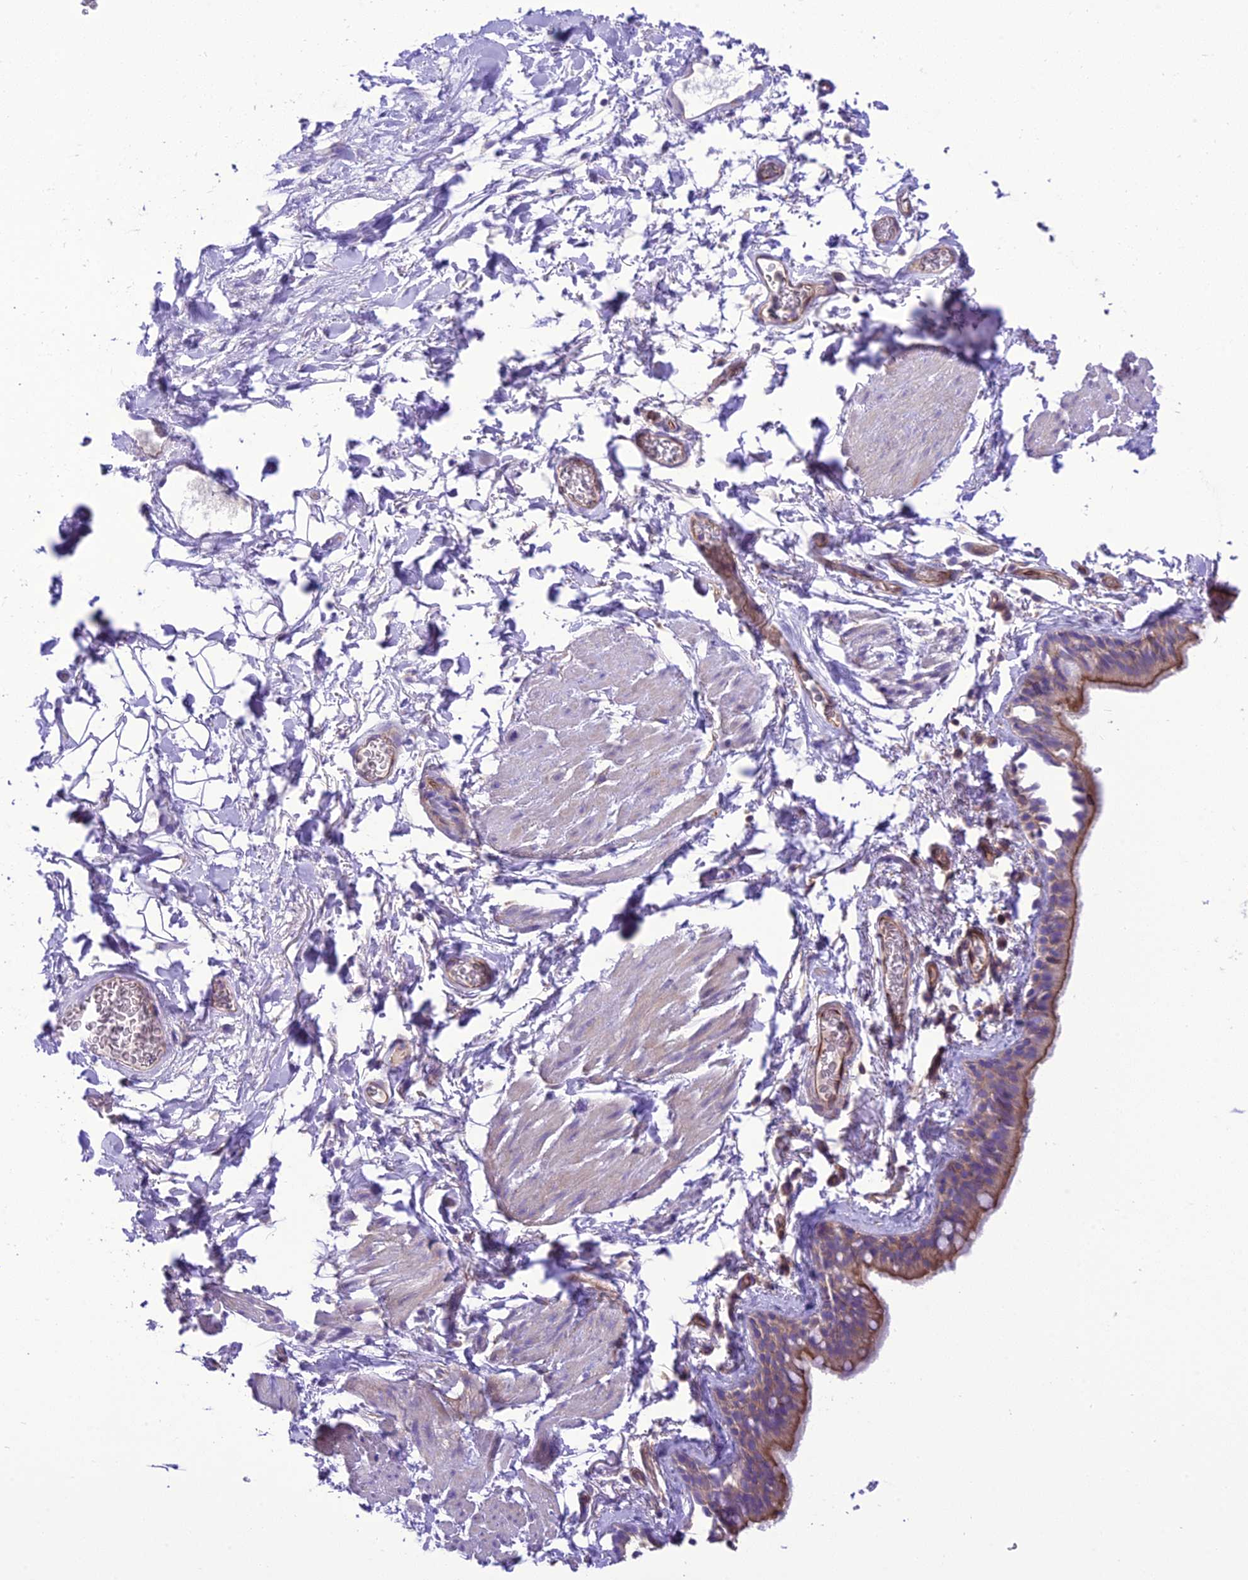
{"staining": {"intensity": "moderate", "quantity": "25%-75%", "location": "cytoplasmic/membranous"}, "tissue": "bronchus", "cell_type": "Respiratory epithelial cells", "image_type": "normal", "snomed": [{"axis": "morphology", "description": "Normal tissue, NOS"}, {"axis": "topography", "description": "Cartilage tissue"}], "caption": "Immunohistochemistry (IHC) histopathology image of unremarkable bronchus: human bronchus stained using IHC reveals medium levels of moderate protein expression localized specifically in the cytoplasmic/membranous of respiratory epithelial cells, appearing as a cytoplasmic/membranous brown color.", "gene": "PPFIA3", "patient": {"sex": "male", "age": 63}}